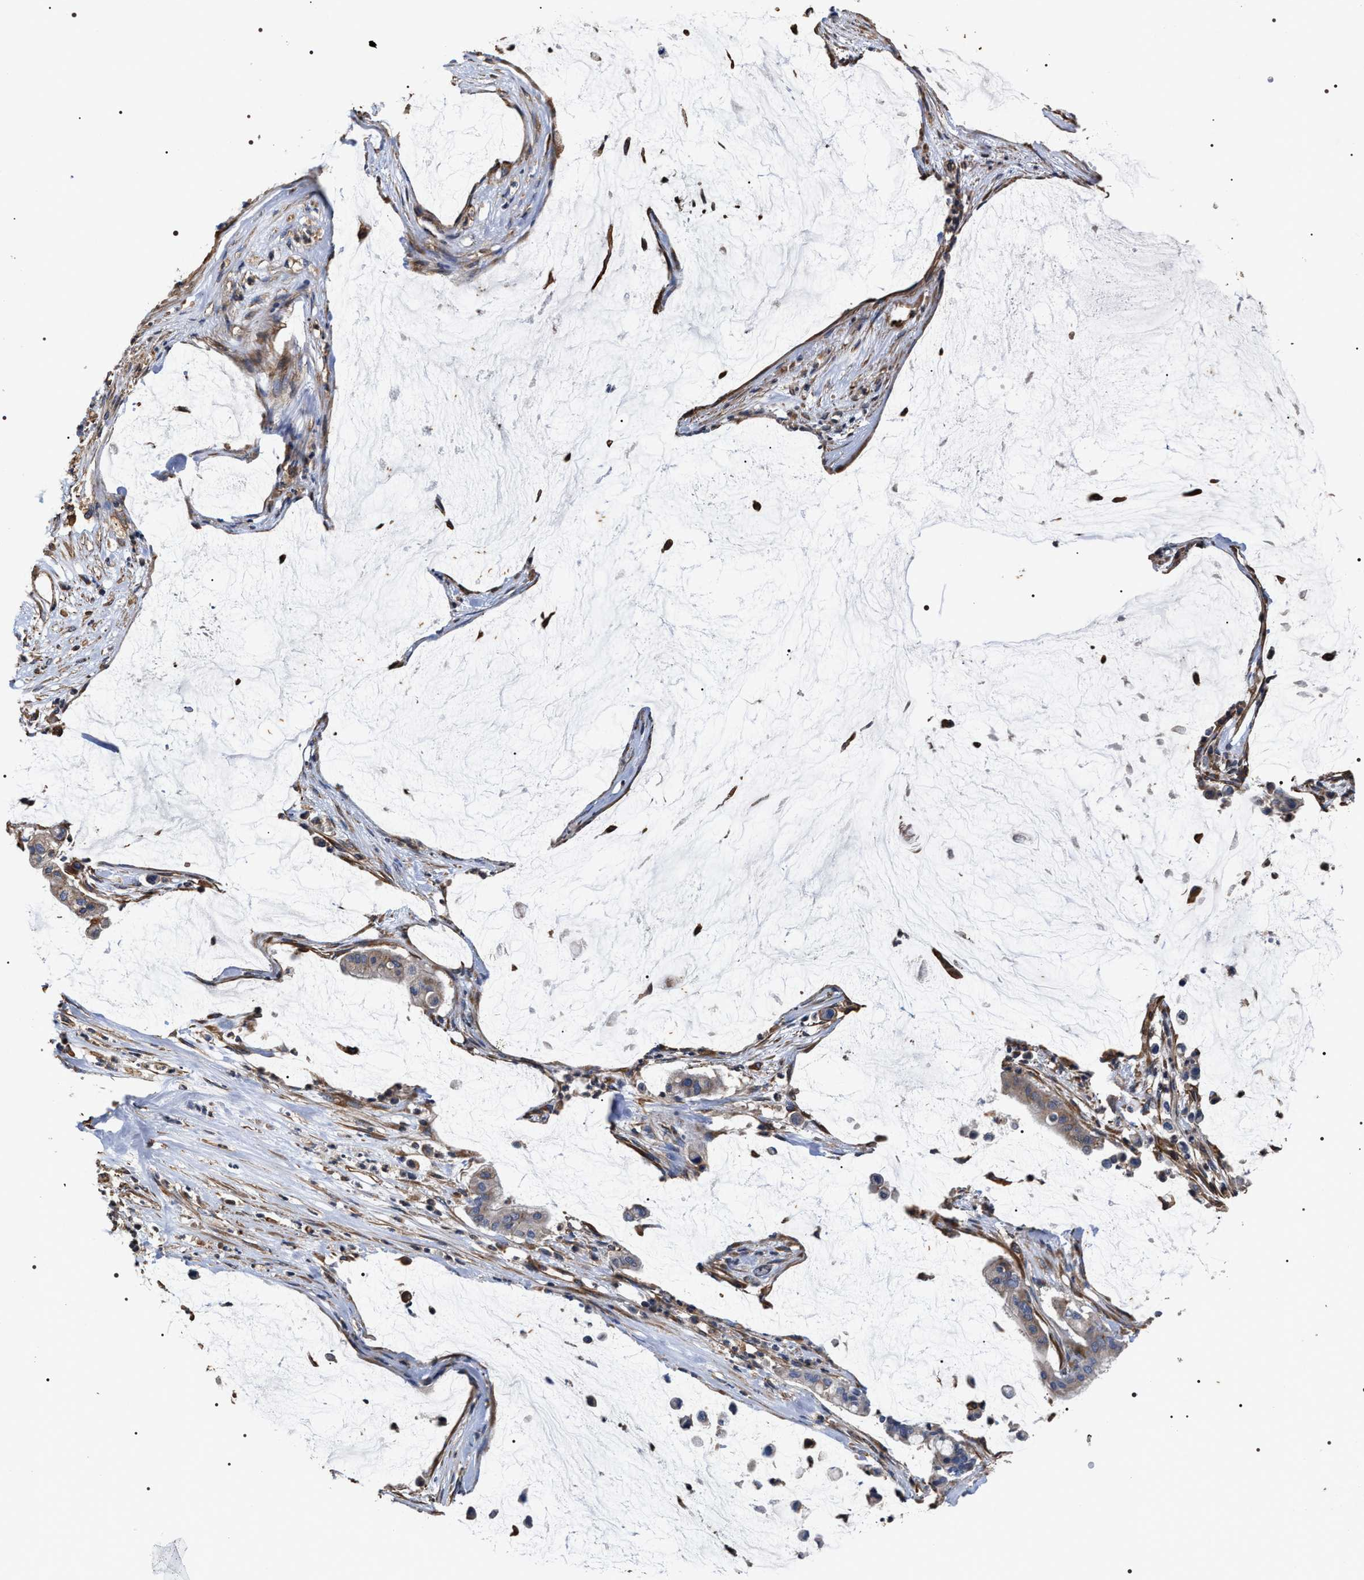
{"staining": {"intensity": "weak", "quantity": "<25%", "location": "cytoplasmic/membranous"}, "tissue": "pancreatic cancer", "cell_type": "Tumor cells", "image_type": "cancer", "snomed": [{"axis": "morphology", "description": "Adenocarcinoma, NOS"}, {"axis": "topography", "description": "Pancreas"}], "caption": "IHC histopathology image of adenocarcinoma (pancreatic) stained for a protein (brown), which exhibits no staining in tumor cells. The staining was performed using DAB to visualize the protein expression in brown, while the nuclei were stained in blue with hematoxylin (Magnification: 20x).", "gene": "TSPAN33", "patient": {"sex": "male", "age": 41}}